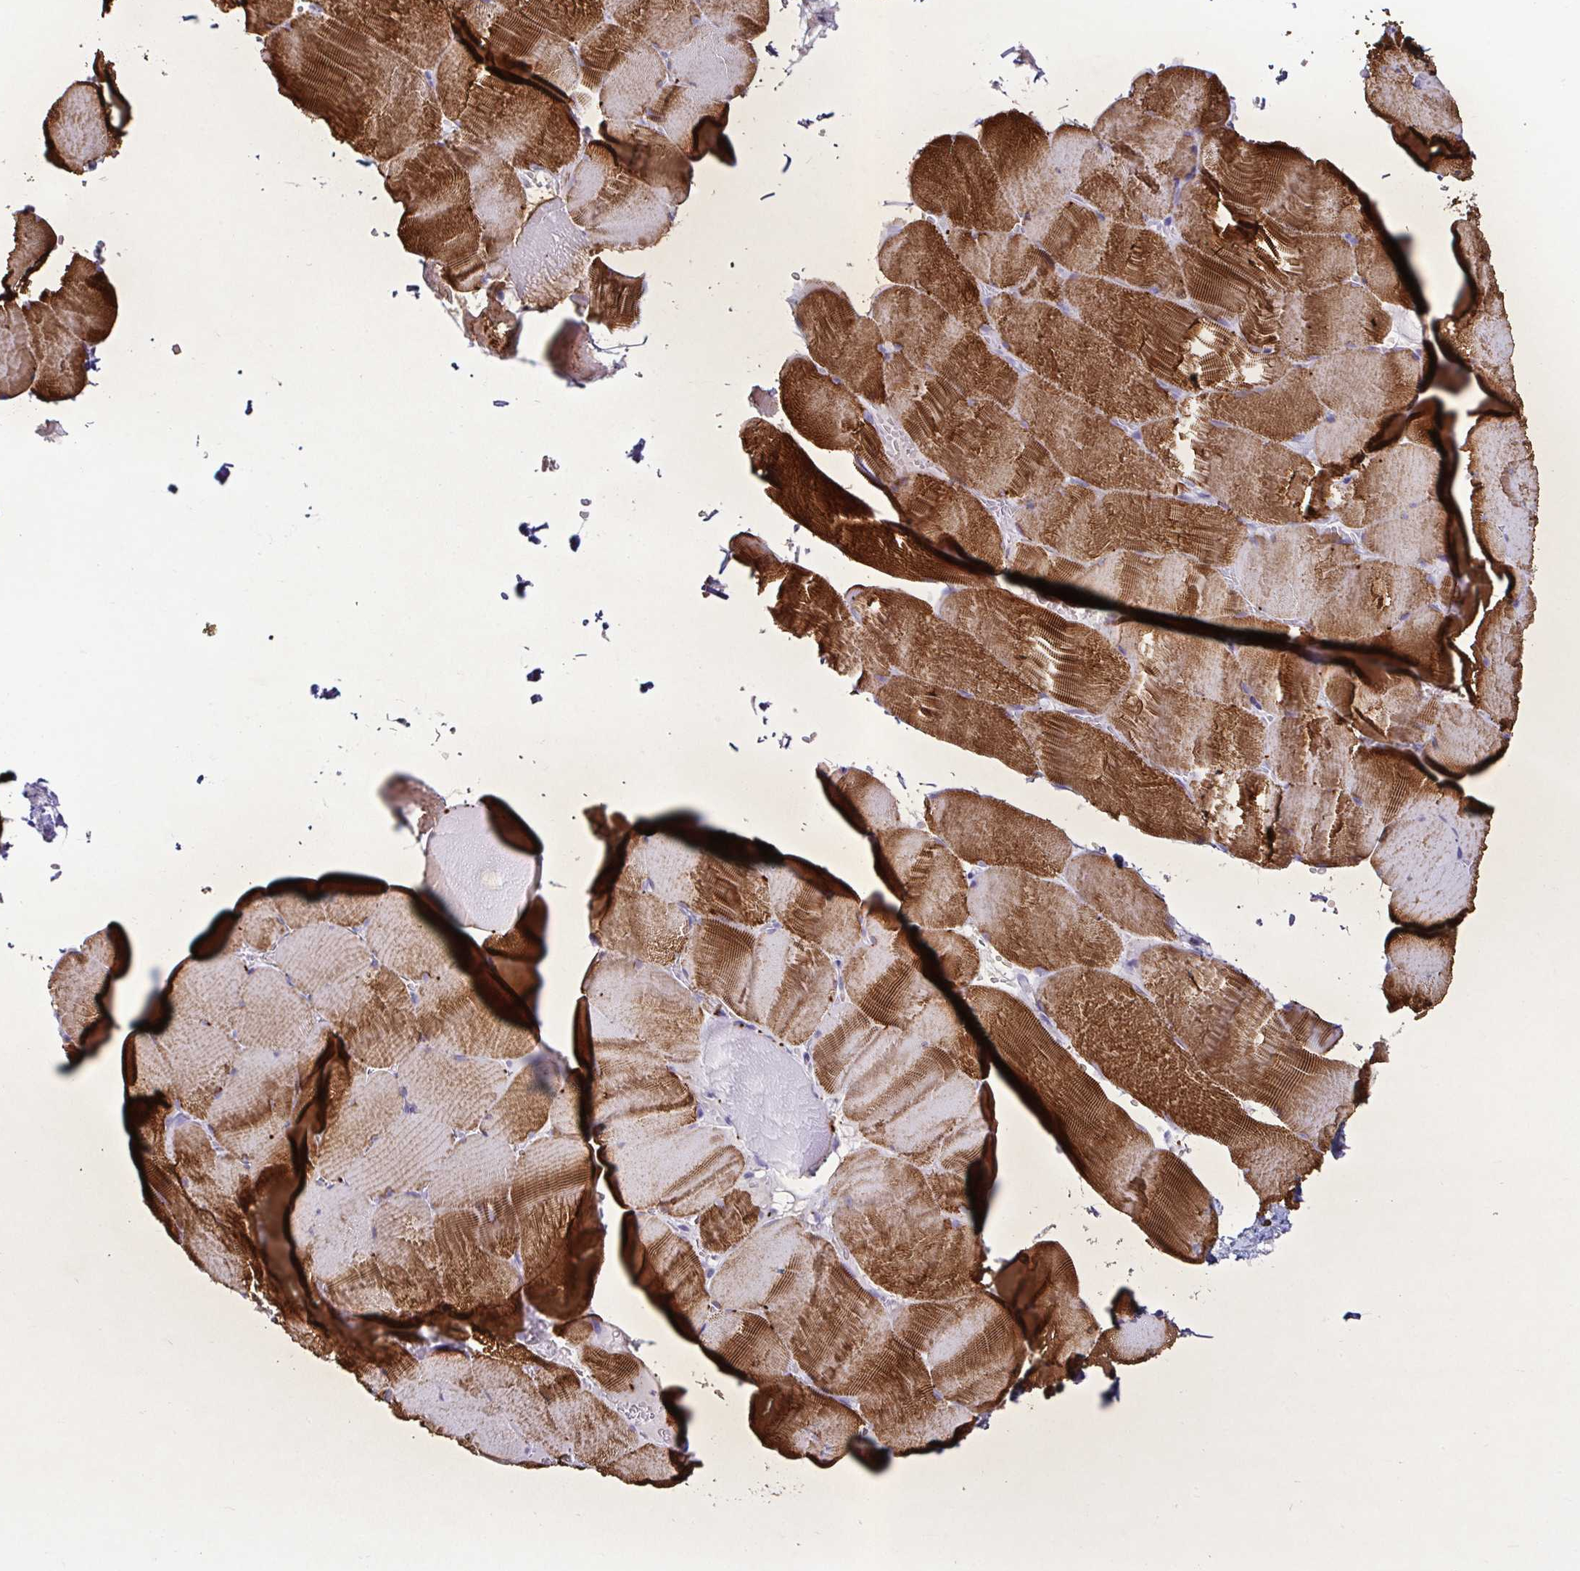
{"staining": {"intensity": "strong", "quantity": "25%-75%", "location": "cytoplasmic/membranous"}, "tissue": "skeletal muscle", "cell_type": "Myocytes", "image_type": "normal", "snomed": [{"axis": "morphology", "description": "Normal tissue, NOS"}, {"axis": "topography", "description": "Skeletal muscle"}, {"axis": "topography", "description": "Head-Neck"}], "caption": "Immunohistochemical staining of benign human skeletal muscle exhibits strong cytoplasmic/membranous protein staining in about 25%-75% of myocytes.", "gene": "GSTM1", "patient": {"sex": "male", "age": 66}}